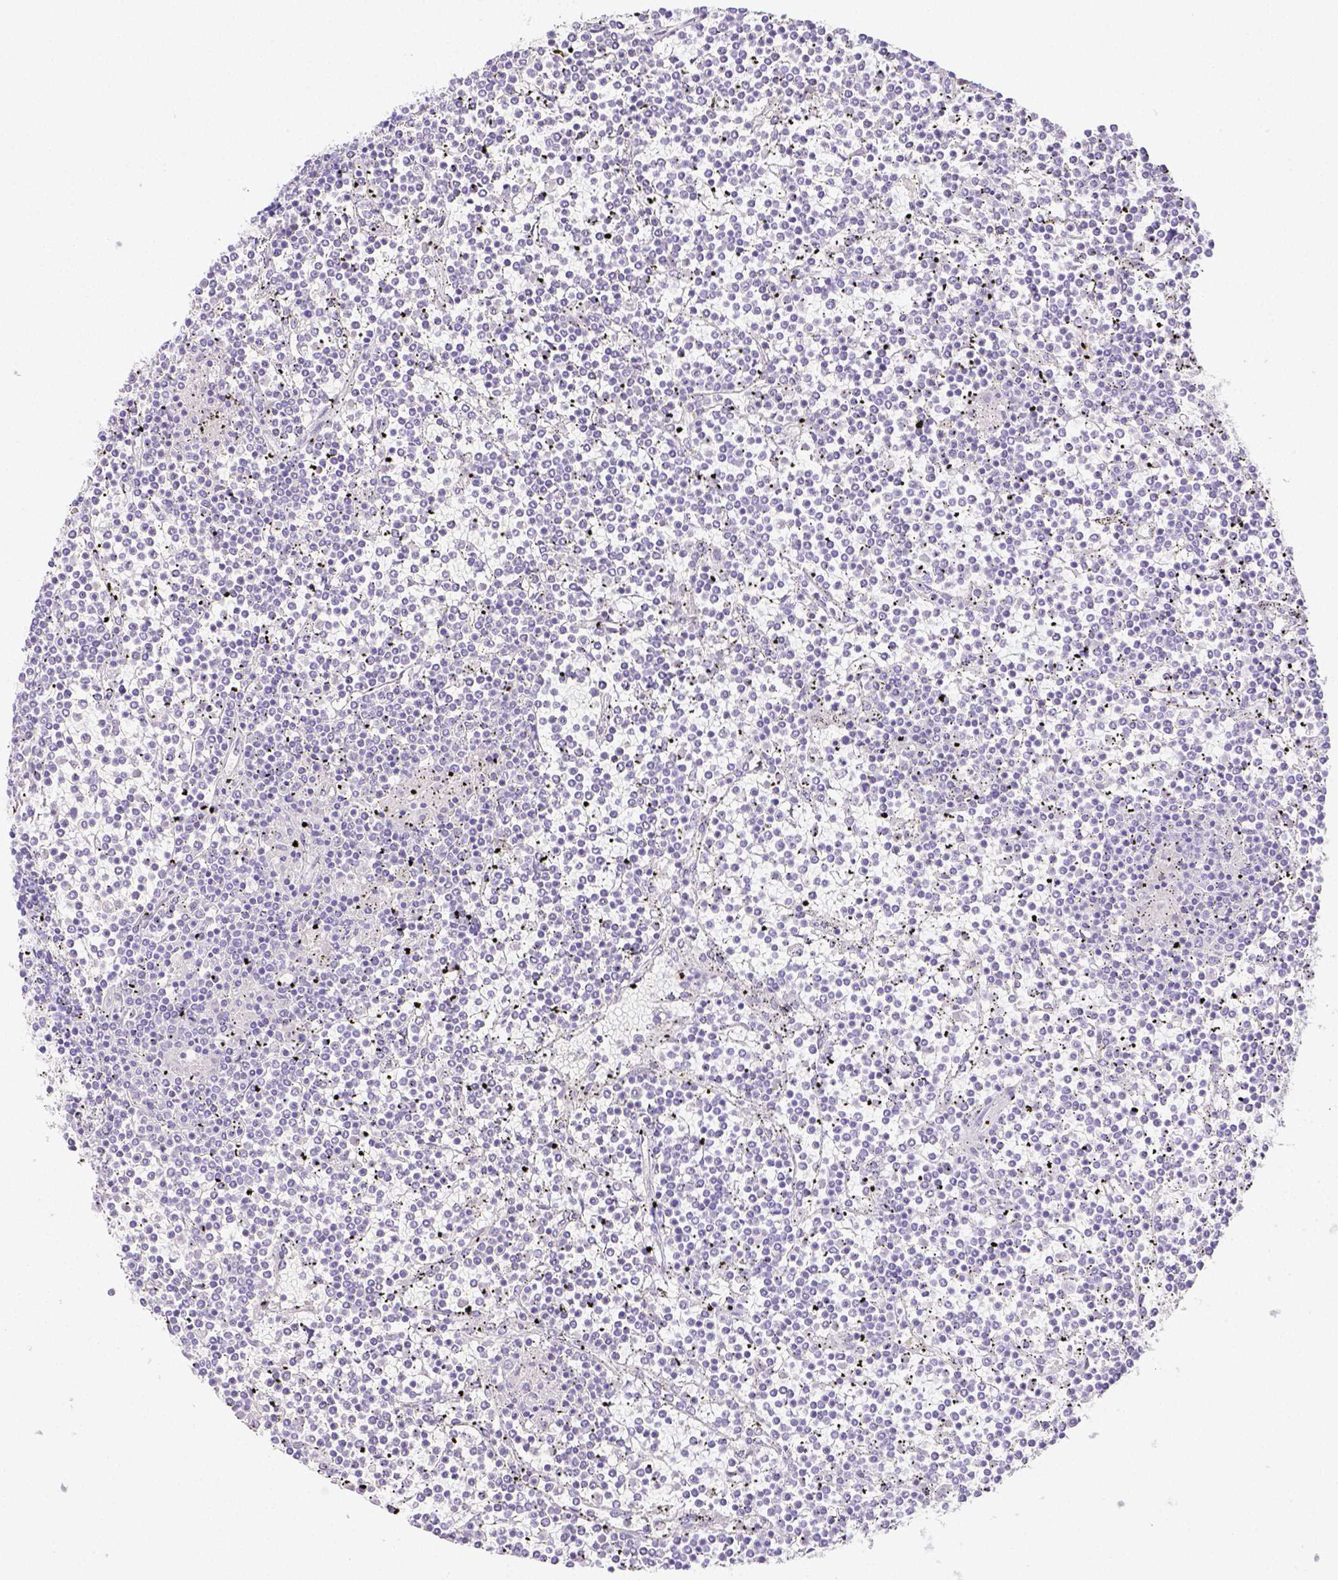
{"staining": {"intensity": "negative", "quantity": "none", "location": "none"}, "tissue": "lymphoma", "cell_type": "Tumor cells", "image_type": "cancer", "snomed": [{"axis": "morphology", "description": "Malignant lymphoma, non-Hodgkin's type, Low grade"}, {"axis": "topography", "description": "Spleen"}], "caption": "Immunohistochemistry histopathology image of neoplastic tissue: human lymphoma stained with DAB demonstrates no significant protein positivity in tumor cells. The staining is performed using DAB (3,3'-diaminobenzidine) brown chromogen with nuclei counter-stained in using hematoxylin.", "gene": "ARHGAP36", "patient": {"sex": "female", "age": 19}}